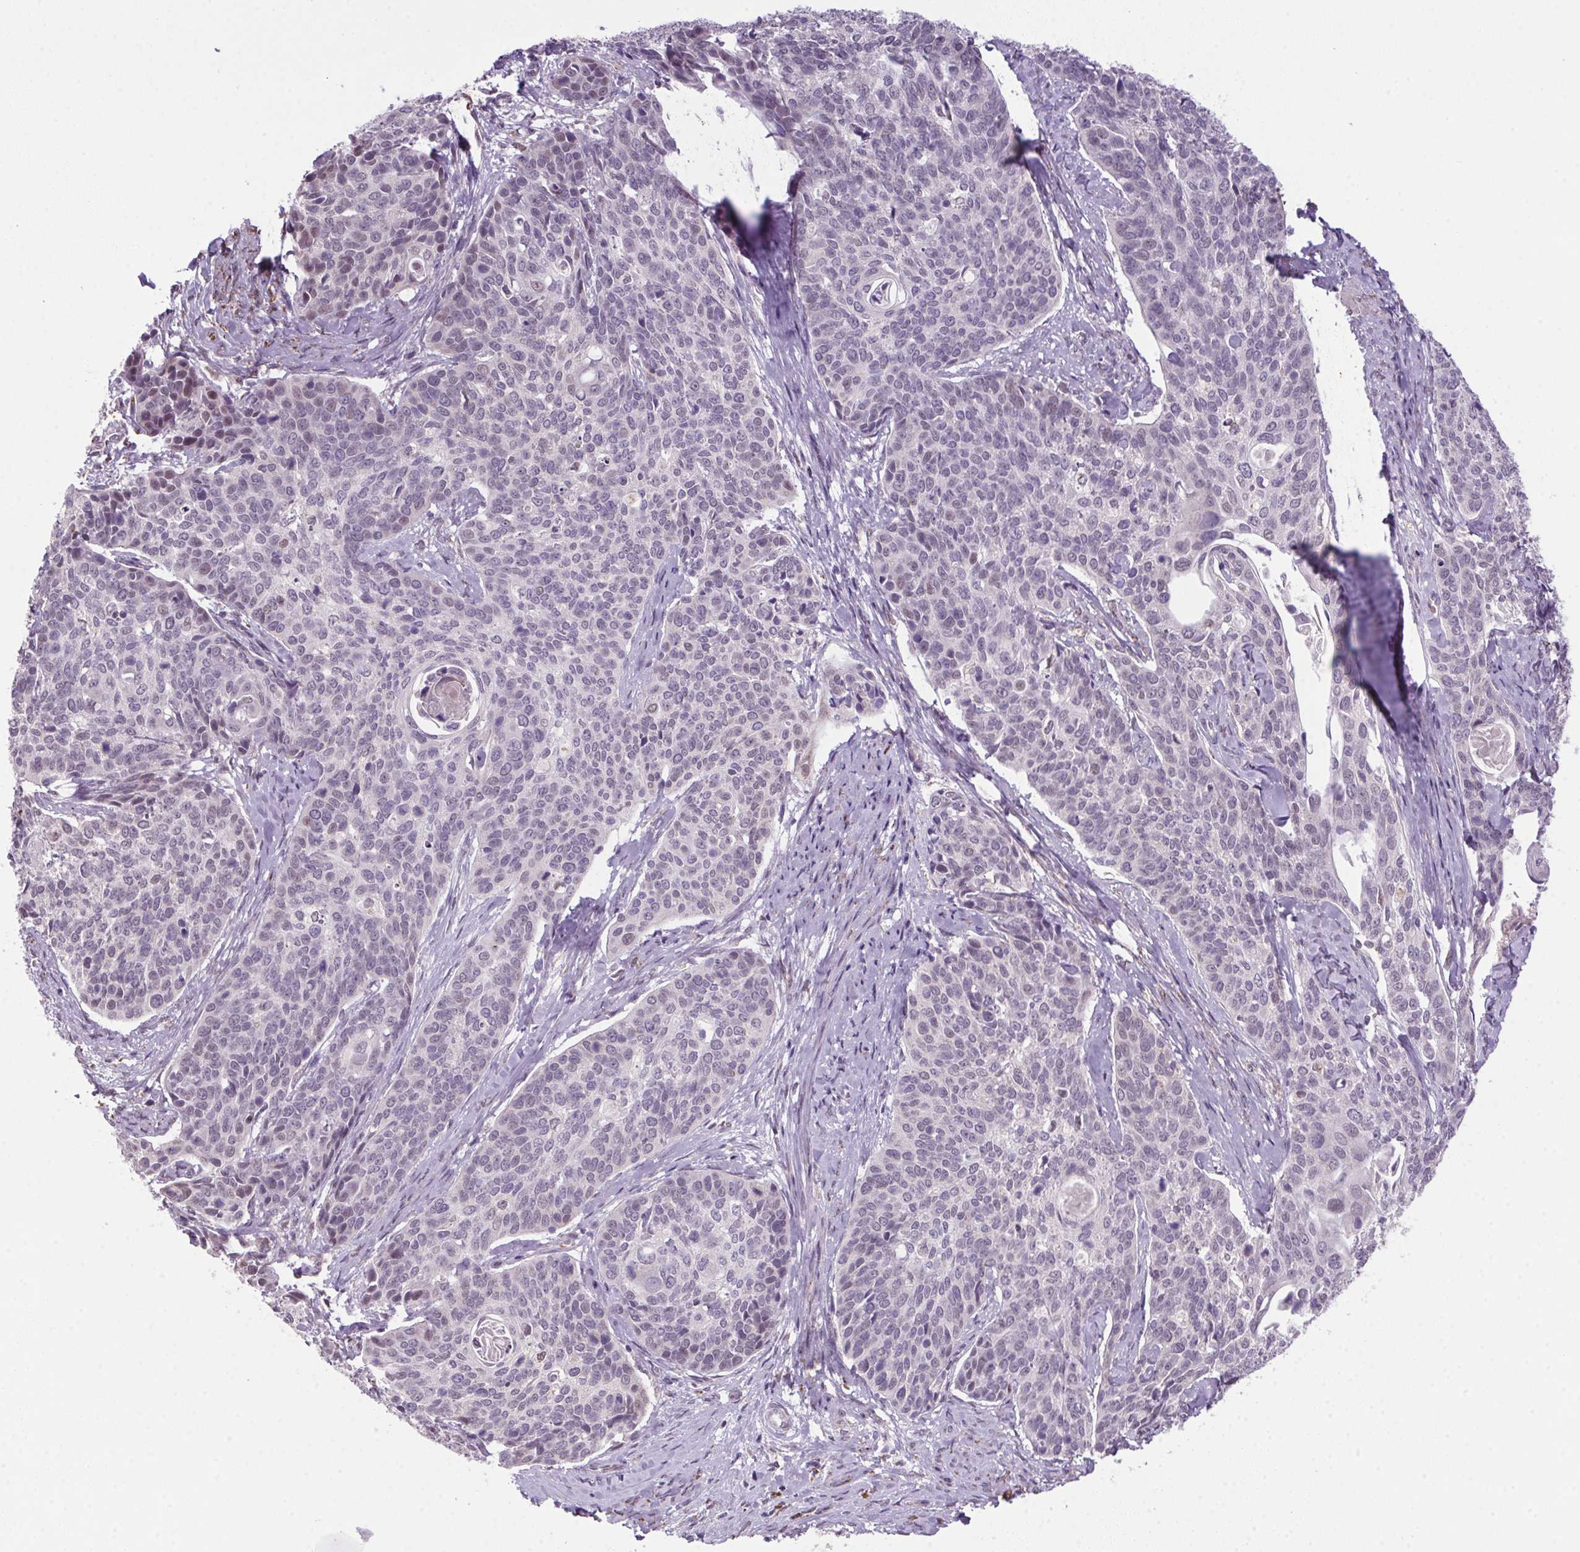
{"staining": {"intensity": "negative", "quantity": "none", "location": "none"}, "tissue": "cervical cancer", "cell_type": "Tumor cells", "image_type": "cancer", "snomed": [{"axis": "morphology", "description": "Squamous cell carcinoma, NOS"}, {"axis": "topography", "description": "Cervix"}], "caption": "Immunohistochemical staining of cervical cancer displays no significant expression in tumor cells. The staining is performed using DAB (3,3'-diaminobenzidine) brown chromogen with nuclei counter-stained in using hematoxylin.", "gene": "AKR1E2", "patient": {"sex": "female", "age": 69}}